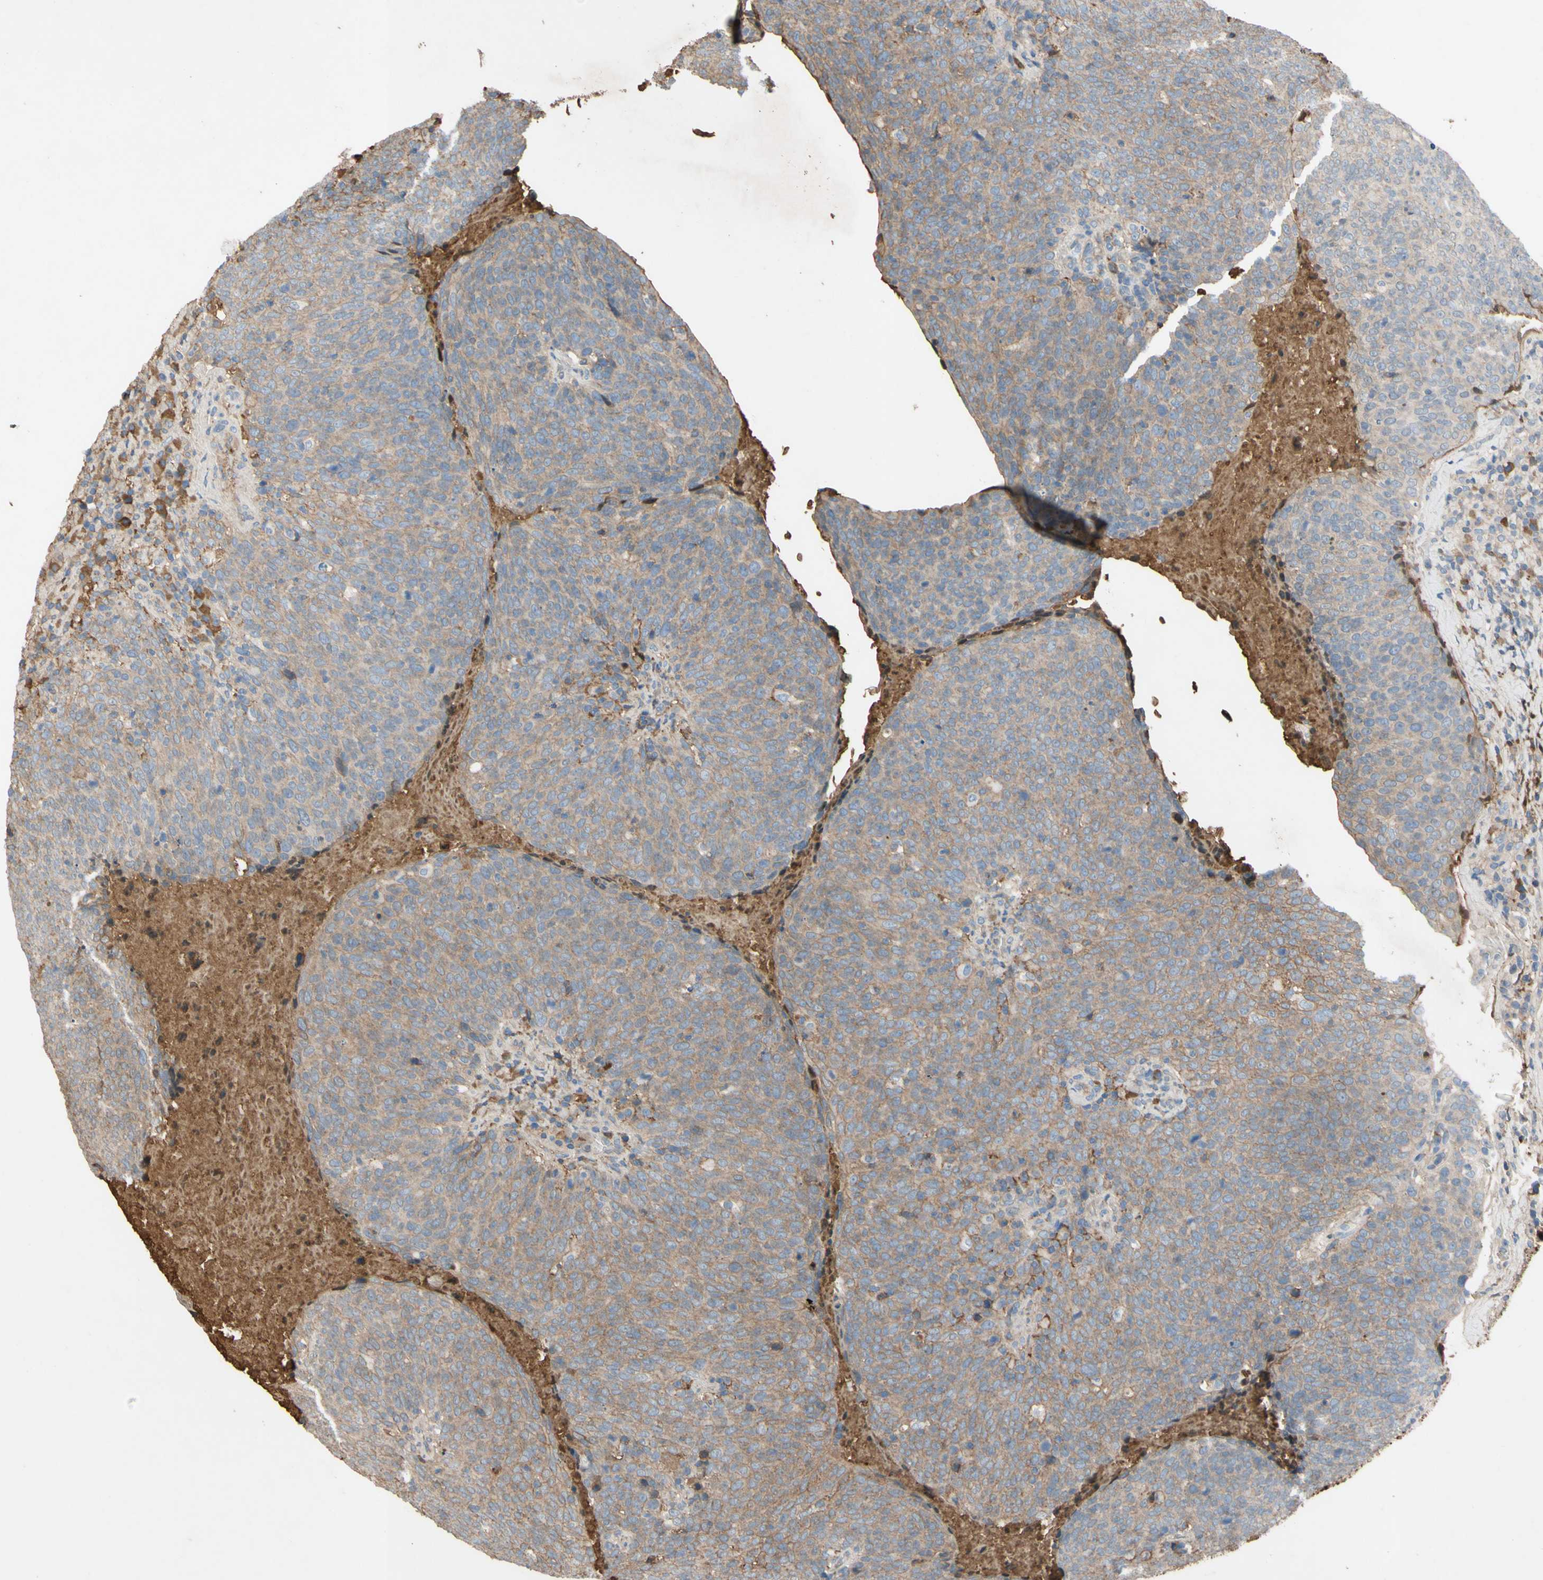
{"staining": {"intensity": "weak", "quantity": ">75%", "location": "cytoplasmic/membranous"}, "tissue": "head and neck cancer", "cell_type": "Tumor cells", "image_type": "cancer", "snomed": [{"axis": "morphology", "description": "Squamous cell carcinoma, NOS"}, {"axis": "morphology", "description": "Squamous cell carcinoma, metastatic, NOS"}, {"axis": "topography", "description": "Lymph node"}, {"axis": "topography", "description": "Head-Neck"}], "caption": "IHC of human squamous cell carcinoma (head and neck) exhibits low levels of weak cytoplasmic/membranous staining in about >75% of tumor cells. (DAB (3,3'-diaminobenzidine) IHC with brightfield microscopy, high magnification).", "gene": "TIMP2", "patient": {"sex": "male", "age": 62}}